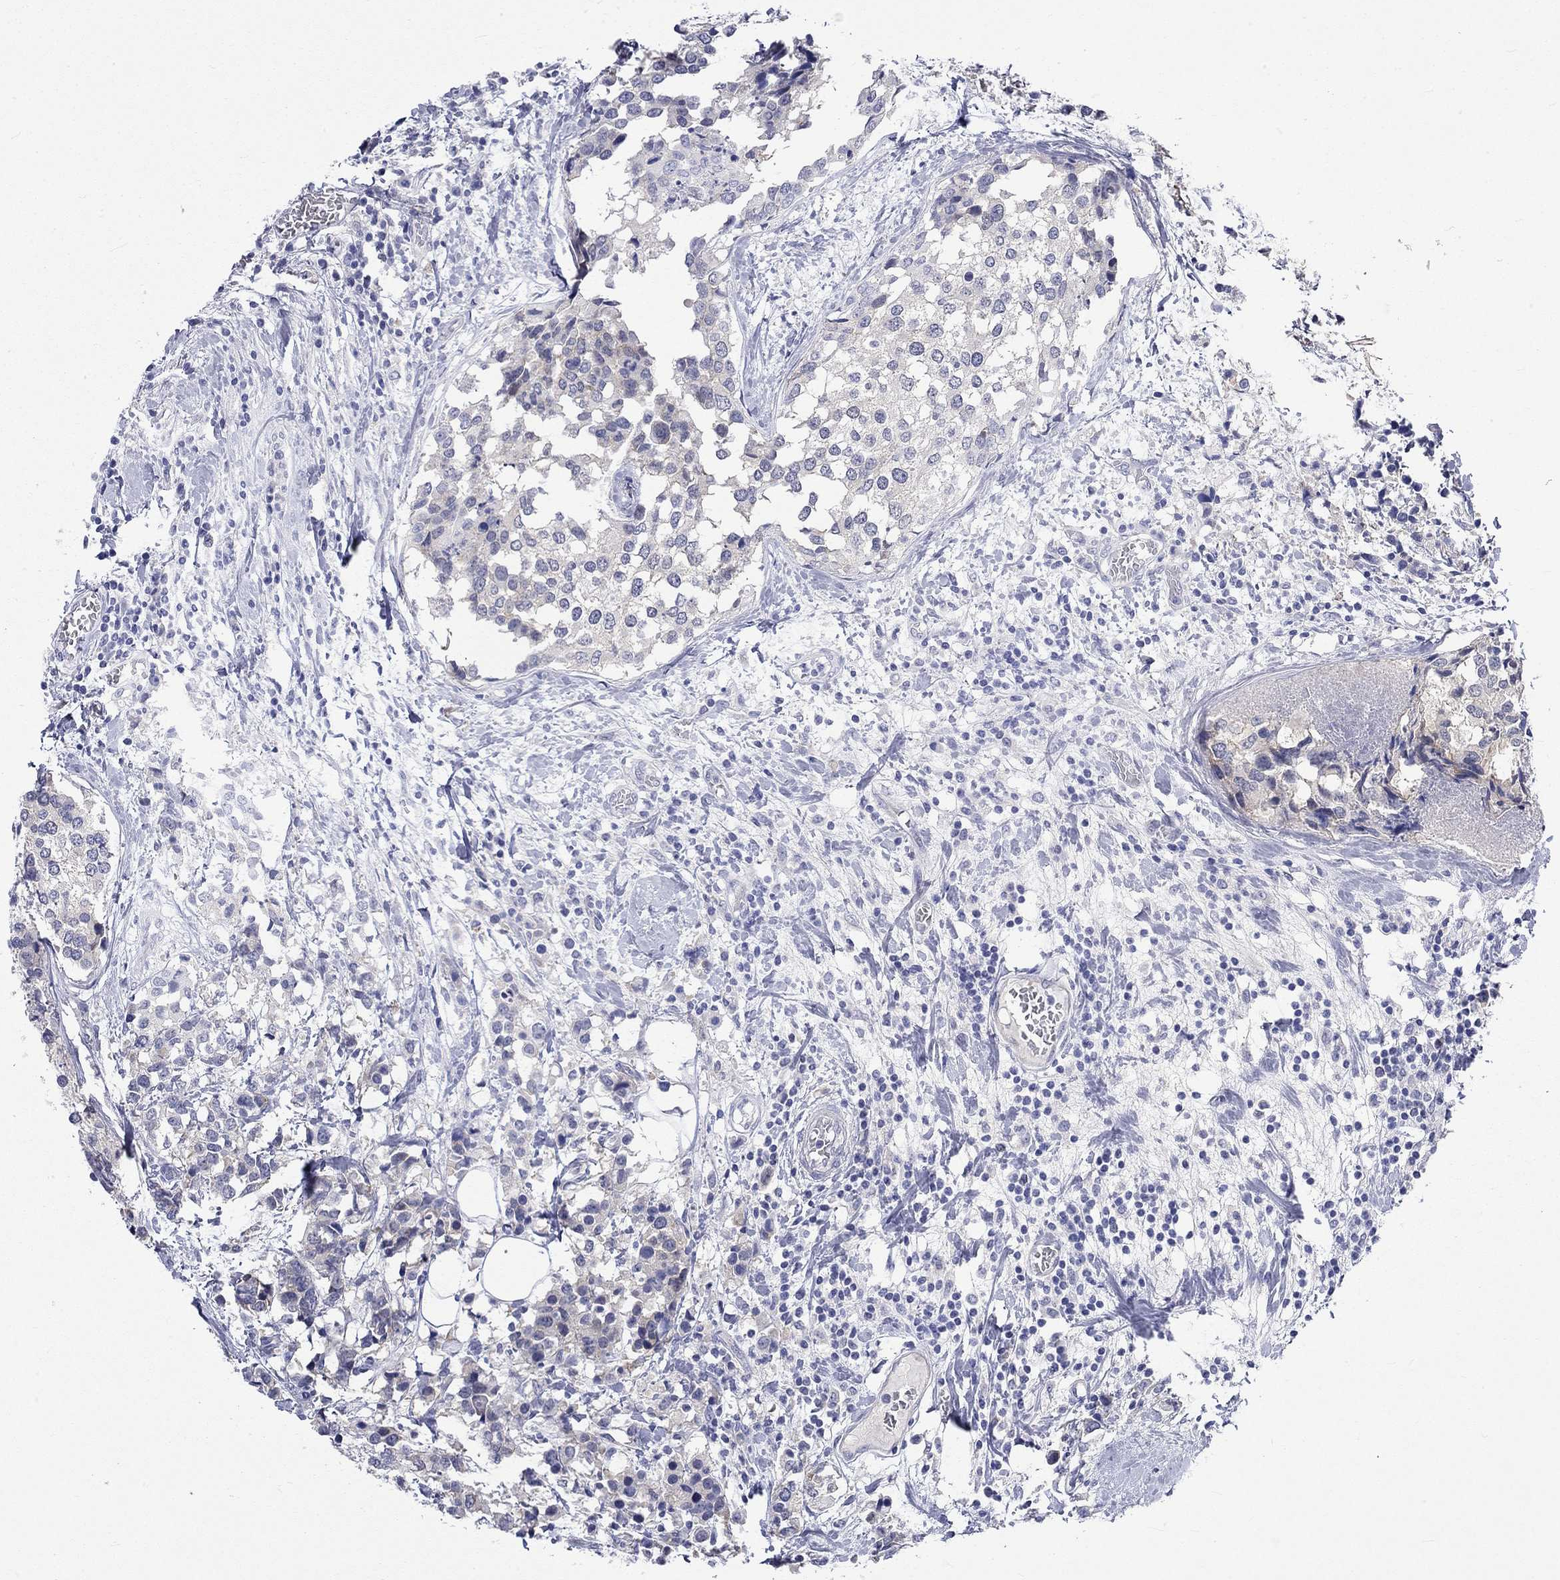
{"staining": {"intensity": "weak", "quantity": "<25%", "location": "cytoplasmic/membranous"}, "tissue": "breast cancer", "cell_type": "Tumor cells", "image_type": "cancer", "snomed": [{"axis": "morphology", "description": "Lobular carcinoma"}, {"axis": "topography", "description": "Breast"}], "caption": "Tumor cells show no significant positivity in breast cancer (lobular carcinoma).", "gene": "CERS1", "patient": {"sex": "female", "age": 59}}